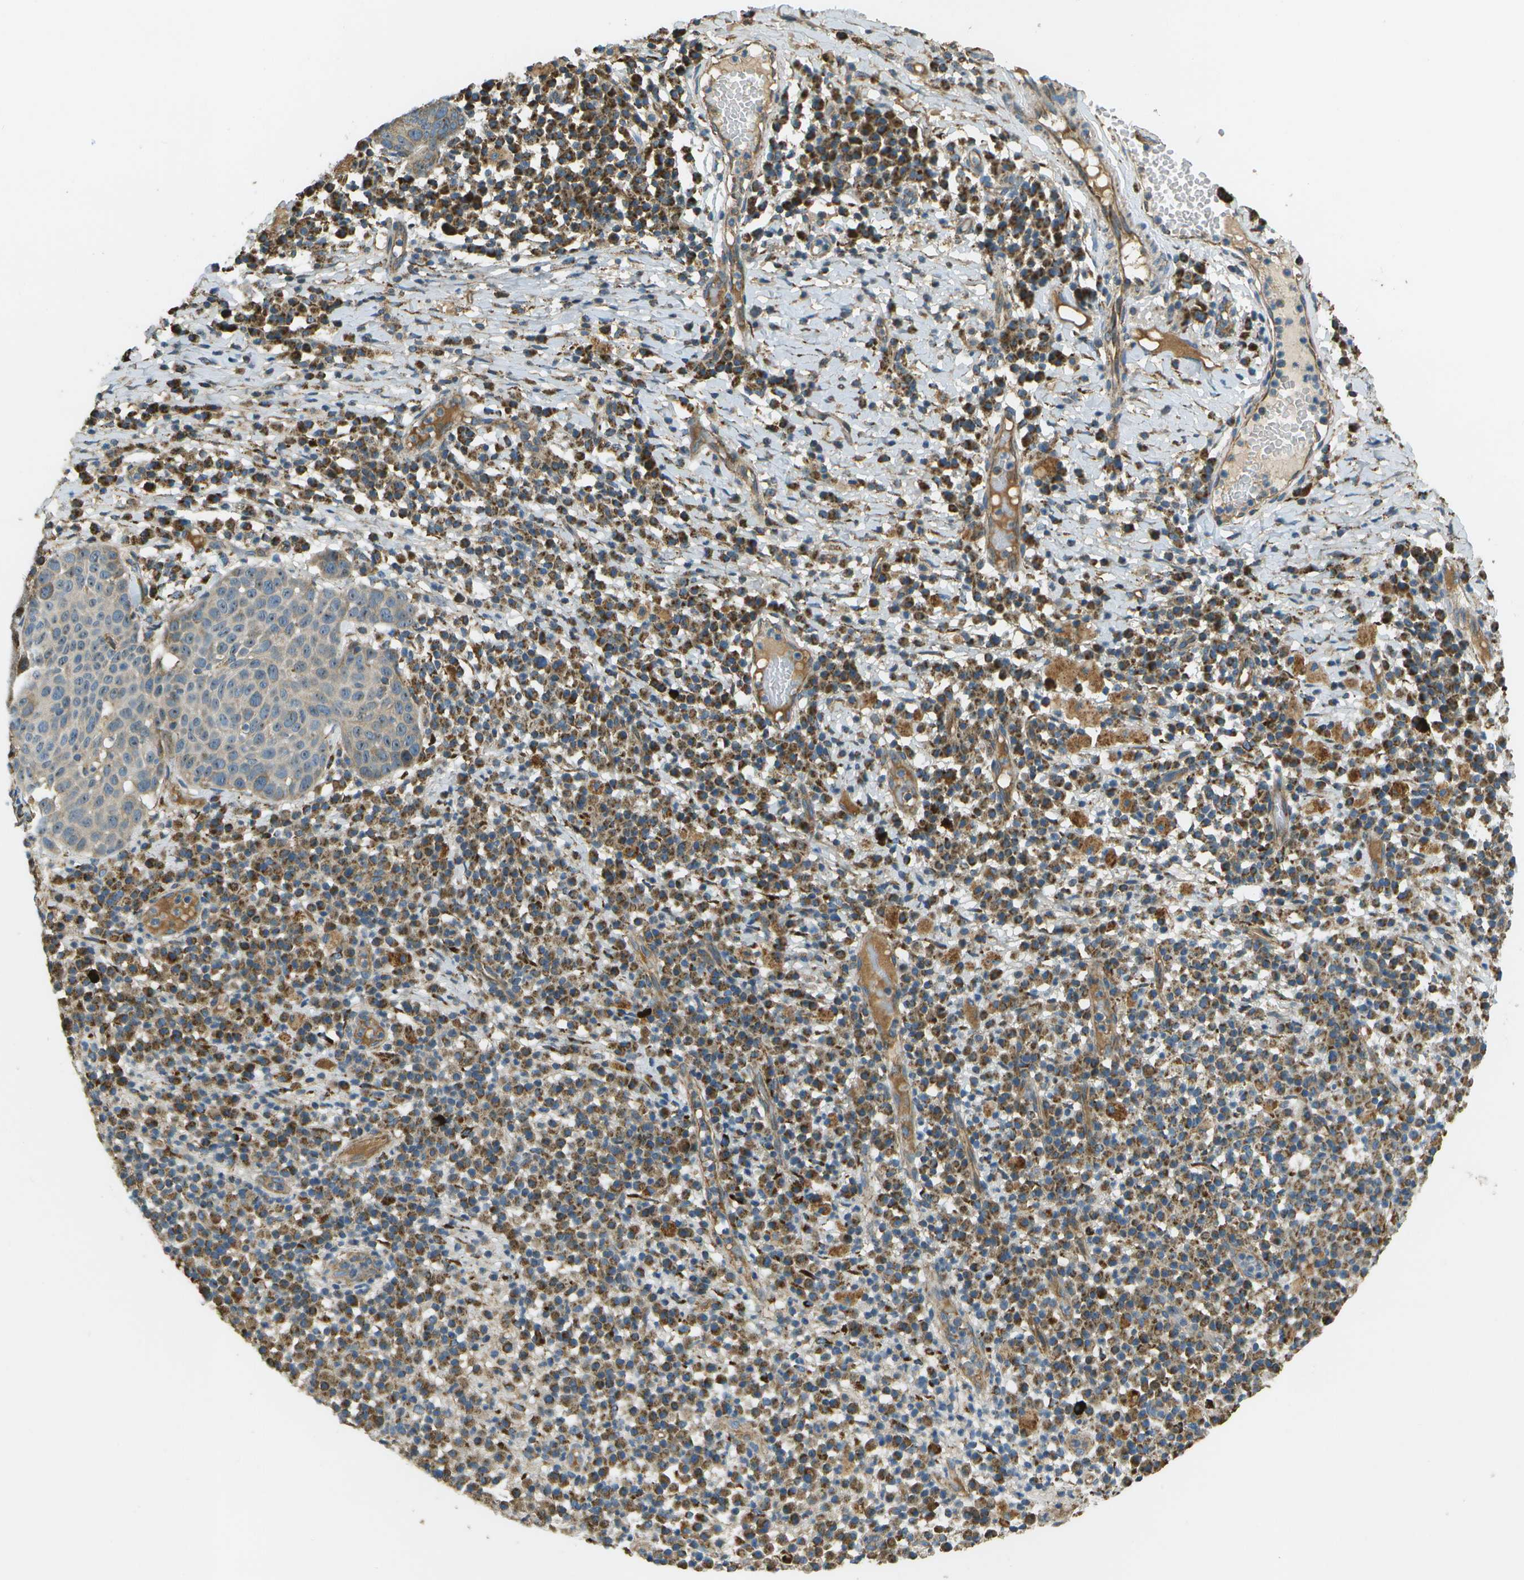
{"staining": {"intensity": "weak", "quantity": "<25%", "location": "cytoplasmic/membranous"}, "tissue": "skin cancer", "cell_type": "Tumor cells", "image_type": "cancer", "snomed": [{"axis": "morphology", "description": "Squamous cell carcinoma in situ, NOS"}, {"axis": "morphology", "description": "Squamous cell carcinoma, NOS"}, {"axis": "topography", "description": "Skin"}], "caption": "Tumor cells are negative for brown protein staining in squamous cell carcinoma in situ (skin). Brightfield microscopy of IHC stained with DAB (3,3'-diaminobenzidine) (brown) and hematoxylin (blue), captured at high magnification.", "gene": "NRK", "patient": {"sex": "male", "age": 93}}